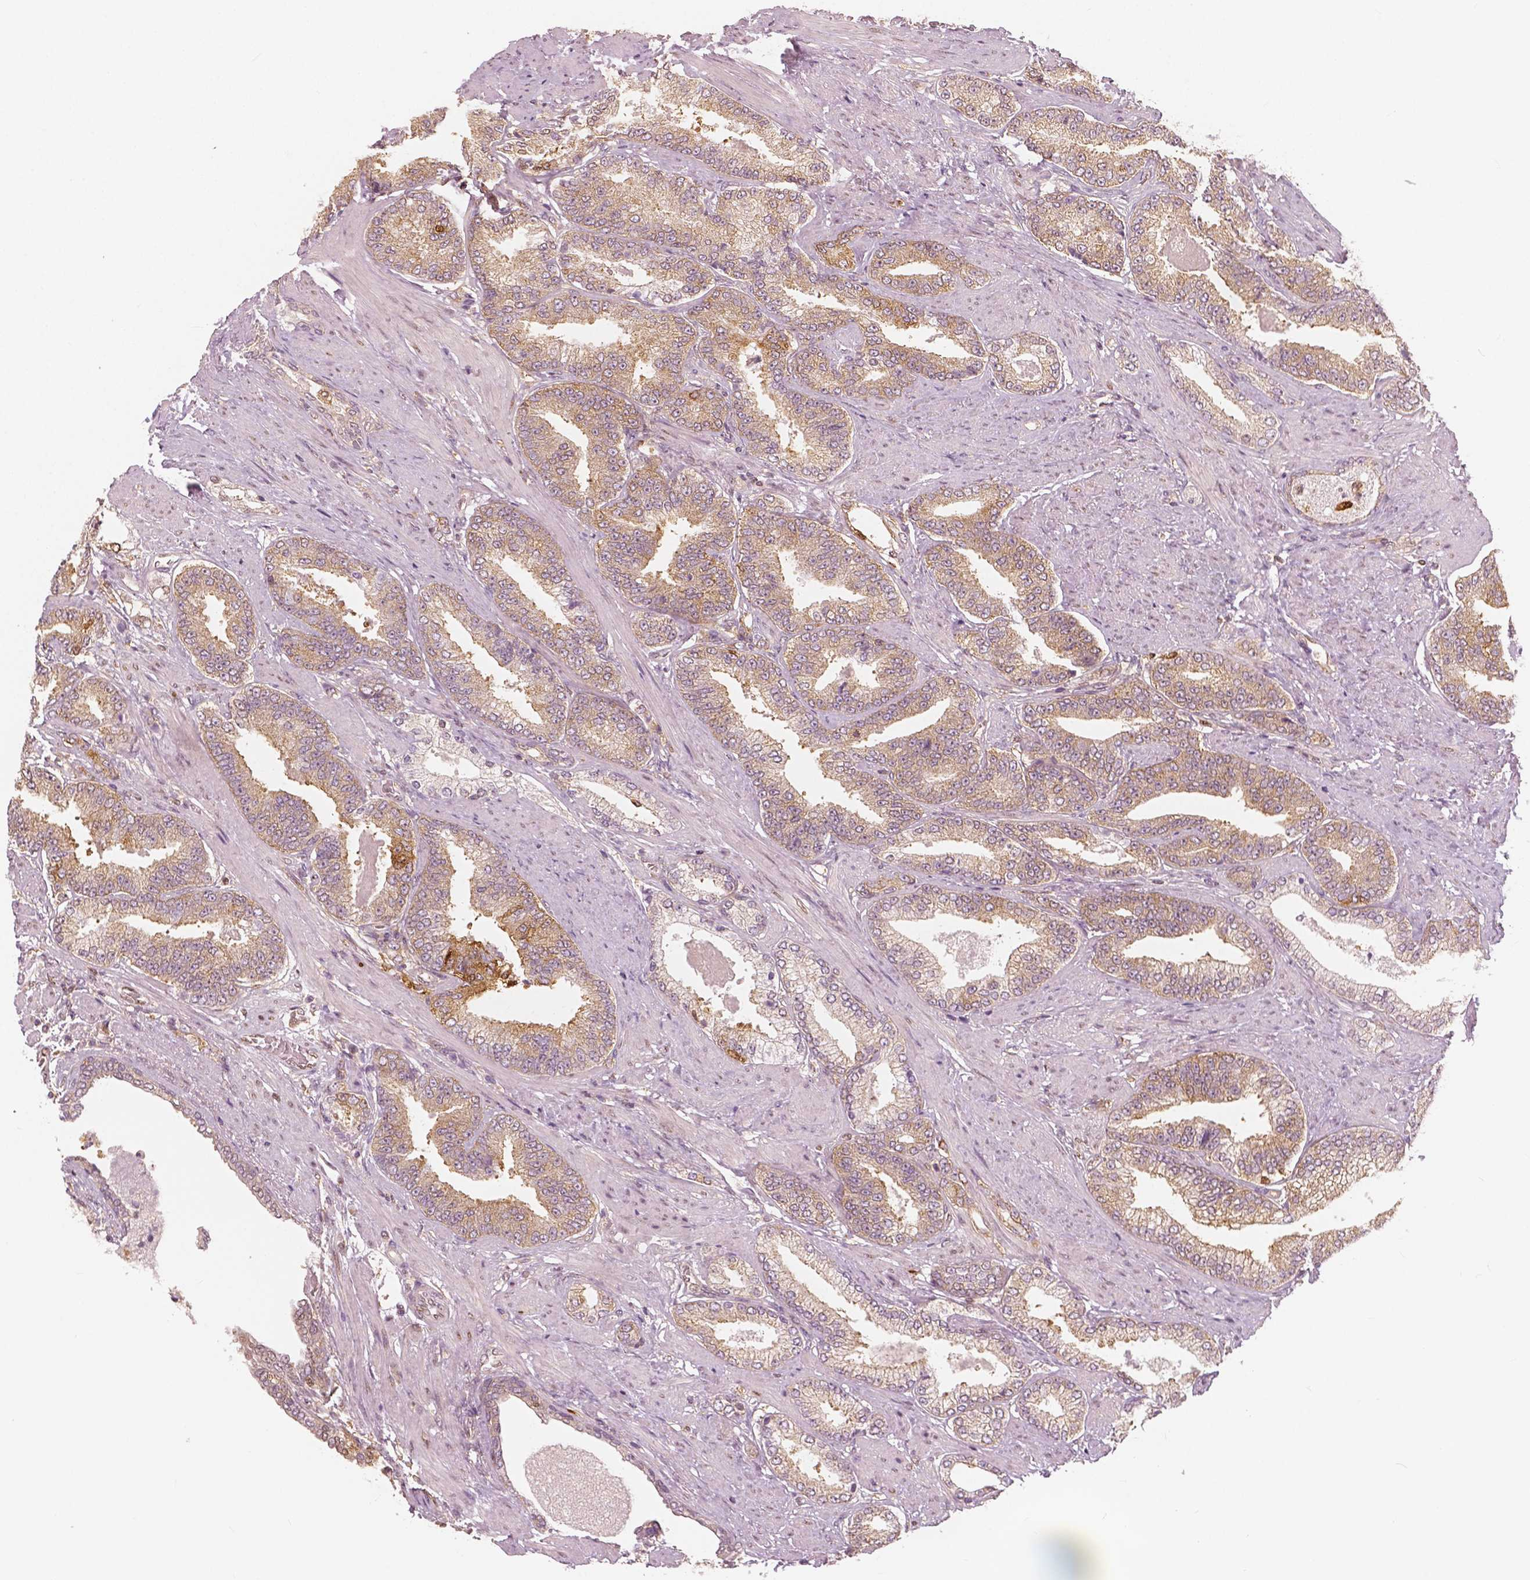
{"staining": {"intensity": "weak", "quantity": ">75%", "location": "cytoplasmic/membranous"}, "tissue": "prostate cancer", "cell_type": "Tumor cells", "image_type": "cancer", "snomed": [{"axis": "morphology", "description": "Adenocarcinoma, High grade"}, {"axis": "topography", "description": "Prostate and seminal vesicle, NOS"}], "caption": "Immunohistochemistry (IHC) staining of high-grade adenocarcinoma (prostate), which displays low levels of weak cytoplasmic/membranous staining in approximately >75% of tumor cells indicating weak cytoplasmic/membranous protein positivity. The staining was performed using DAB (brown) for protein detection and nuclei were counterstained in hematoxylin (blue).", "gene": "SQSTM1", "patient": {"sex": "male", "age": 61}}